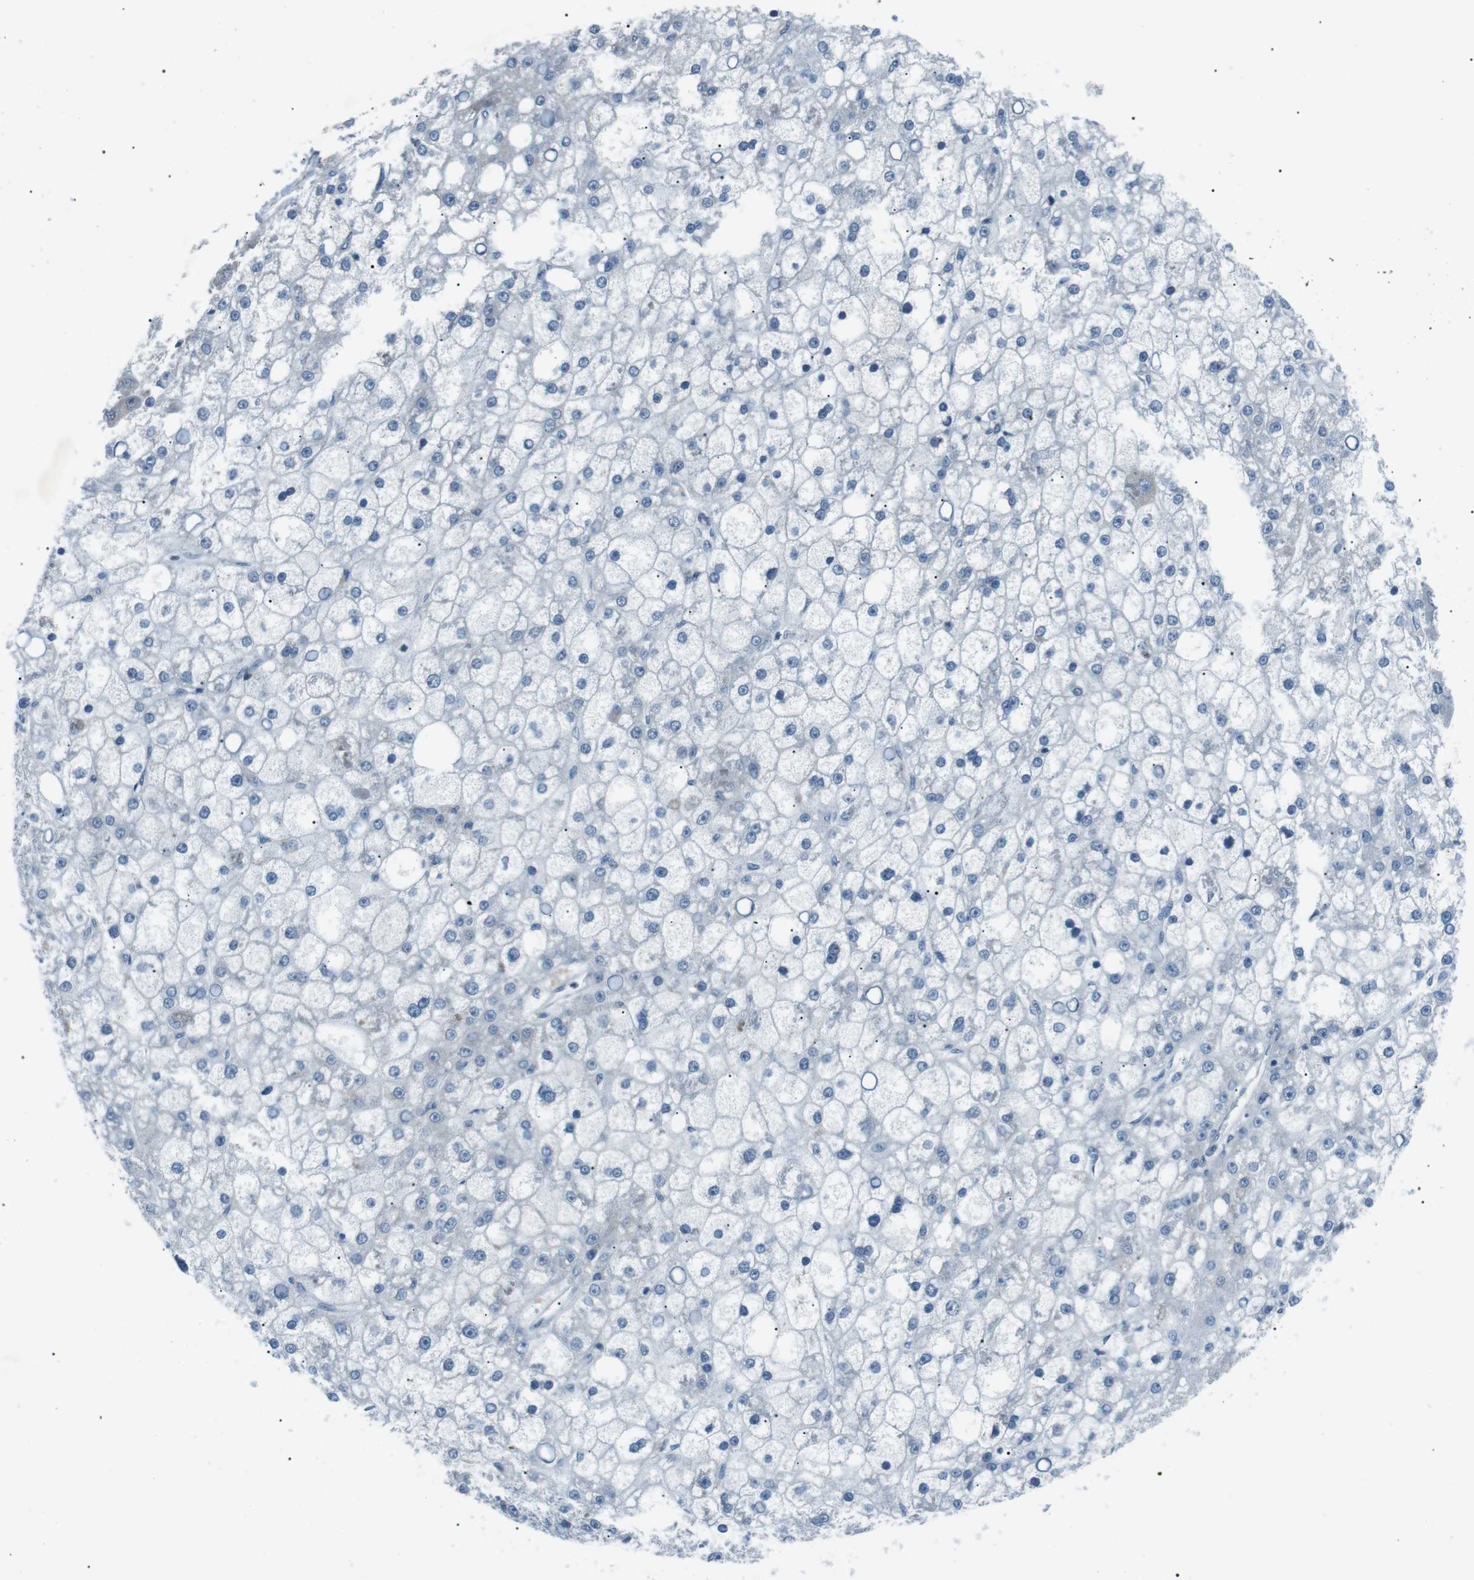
{"staining": {"intensity": "negative", "quantity": "none", "location": "none"}, "tissue": "liver cancer", "cell_type": "Tumor cells", "image_type": "cancer", "snomed": [{"axis": "morphology", "description": "Carcinoma, Hepatocellular, NOS"}, {"axis": "topography", "description": "Liver"}], "caption": "Immunohistochemistry (IHC) photomicrograph of neoplastic tissue: liver cancer stained with DAB (3,3'-diaminobenzidine) shows no significant protein expression in tumor cells.", "gene": "ARID5B", "patient": {"sex": "male", "age": 67}}